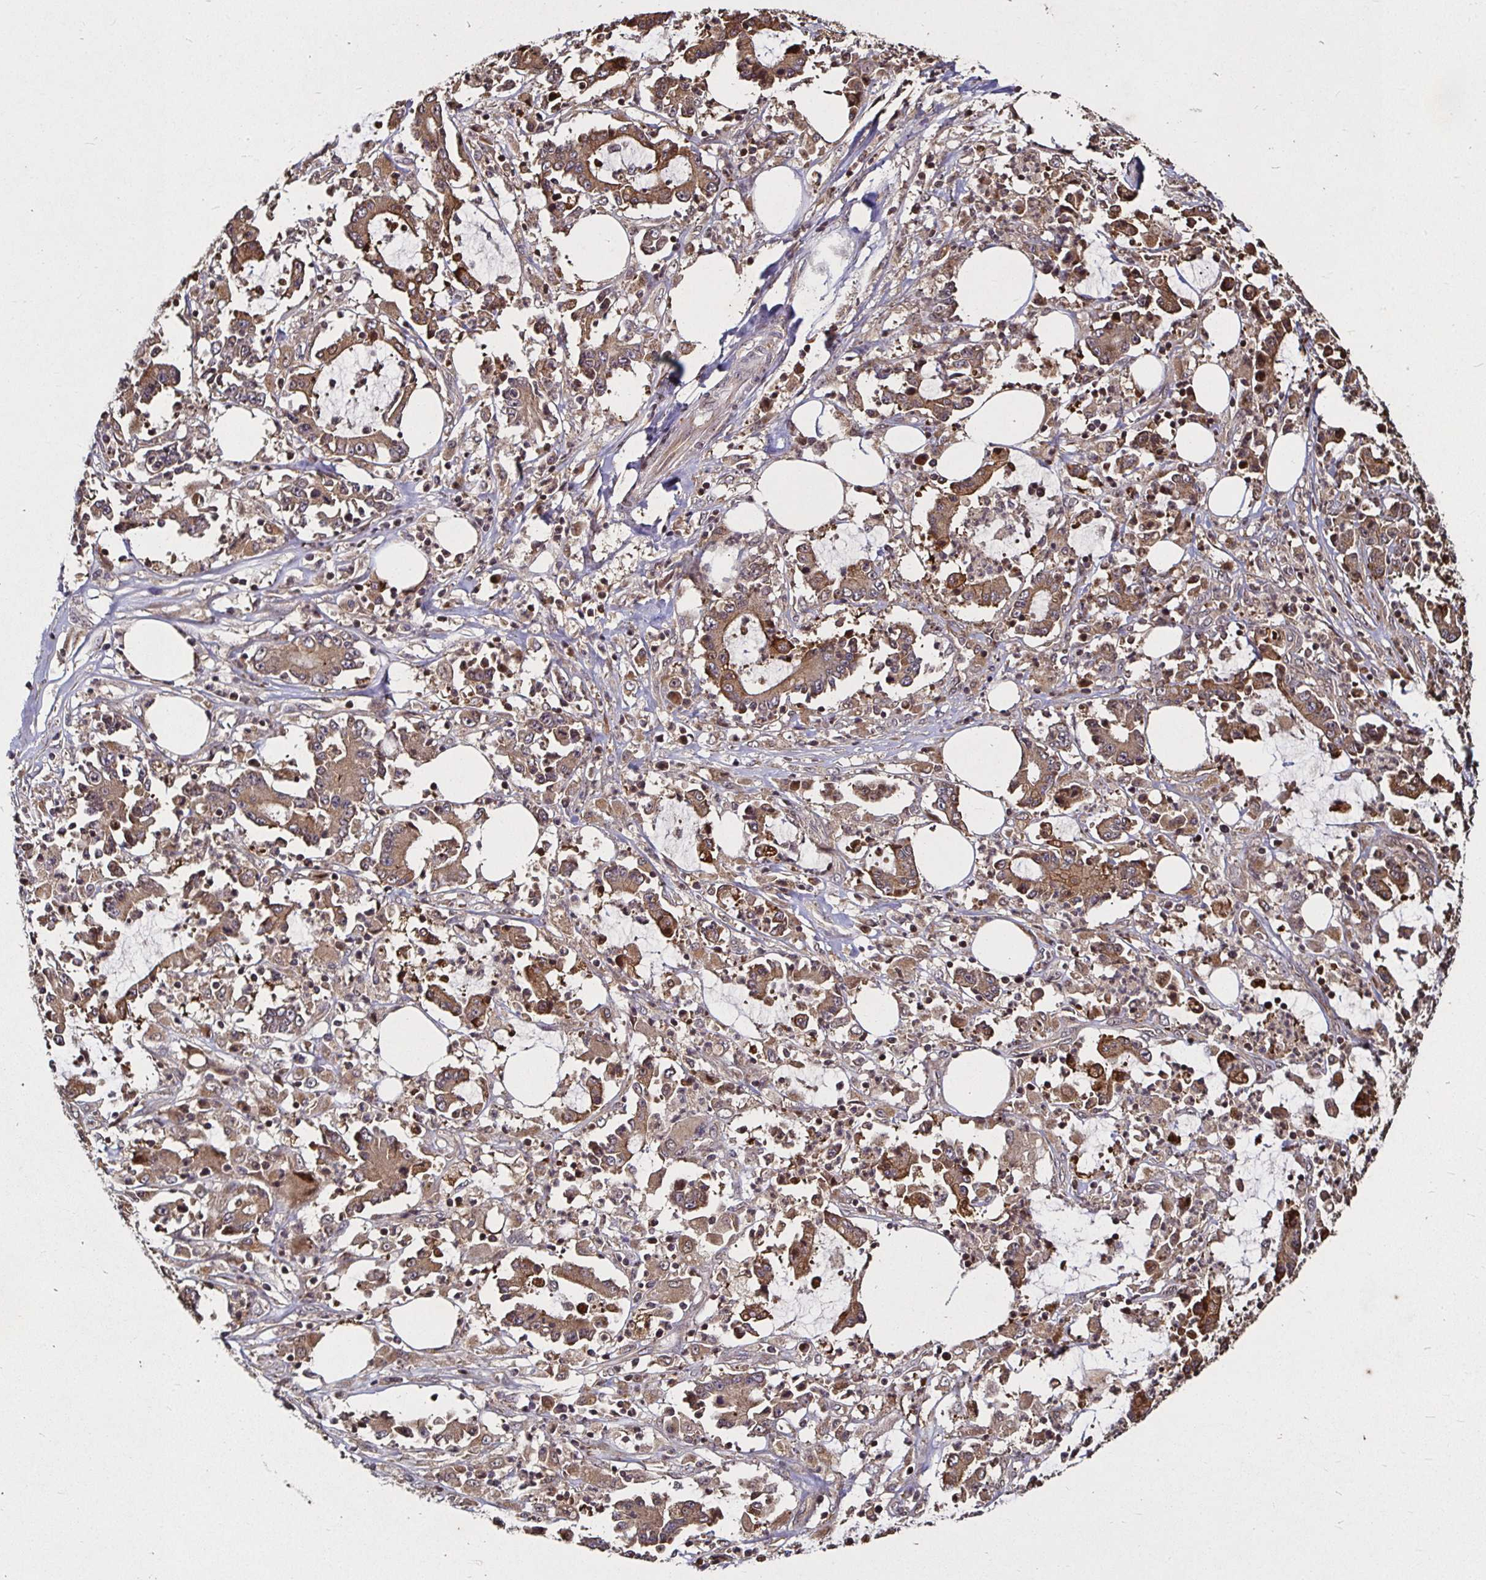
{"staining": {"intensity": "moderate", "quantity": ">75%", "location": "cytoplasmic/membranous"}, "tissue": "stomach cancer", "cell_type": "Tumor cells", "image_type": "cancer", "snomed": [{"axis": "morphology", "description": "Adenocarcinoma, NOS"}, {"axis": "topography", "description": "Stomach, upper"}], "caption": "Protein expression analysis of human adenocarcinoma (stomach) reveals moderate cytoplasmic/membranous staining in approximately >75% of tumor cells.", "gene": "SMYD3", "patient": {"sex": "male", "age": 68}}